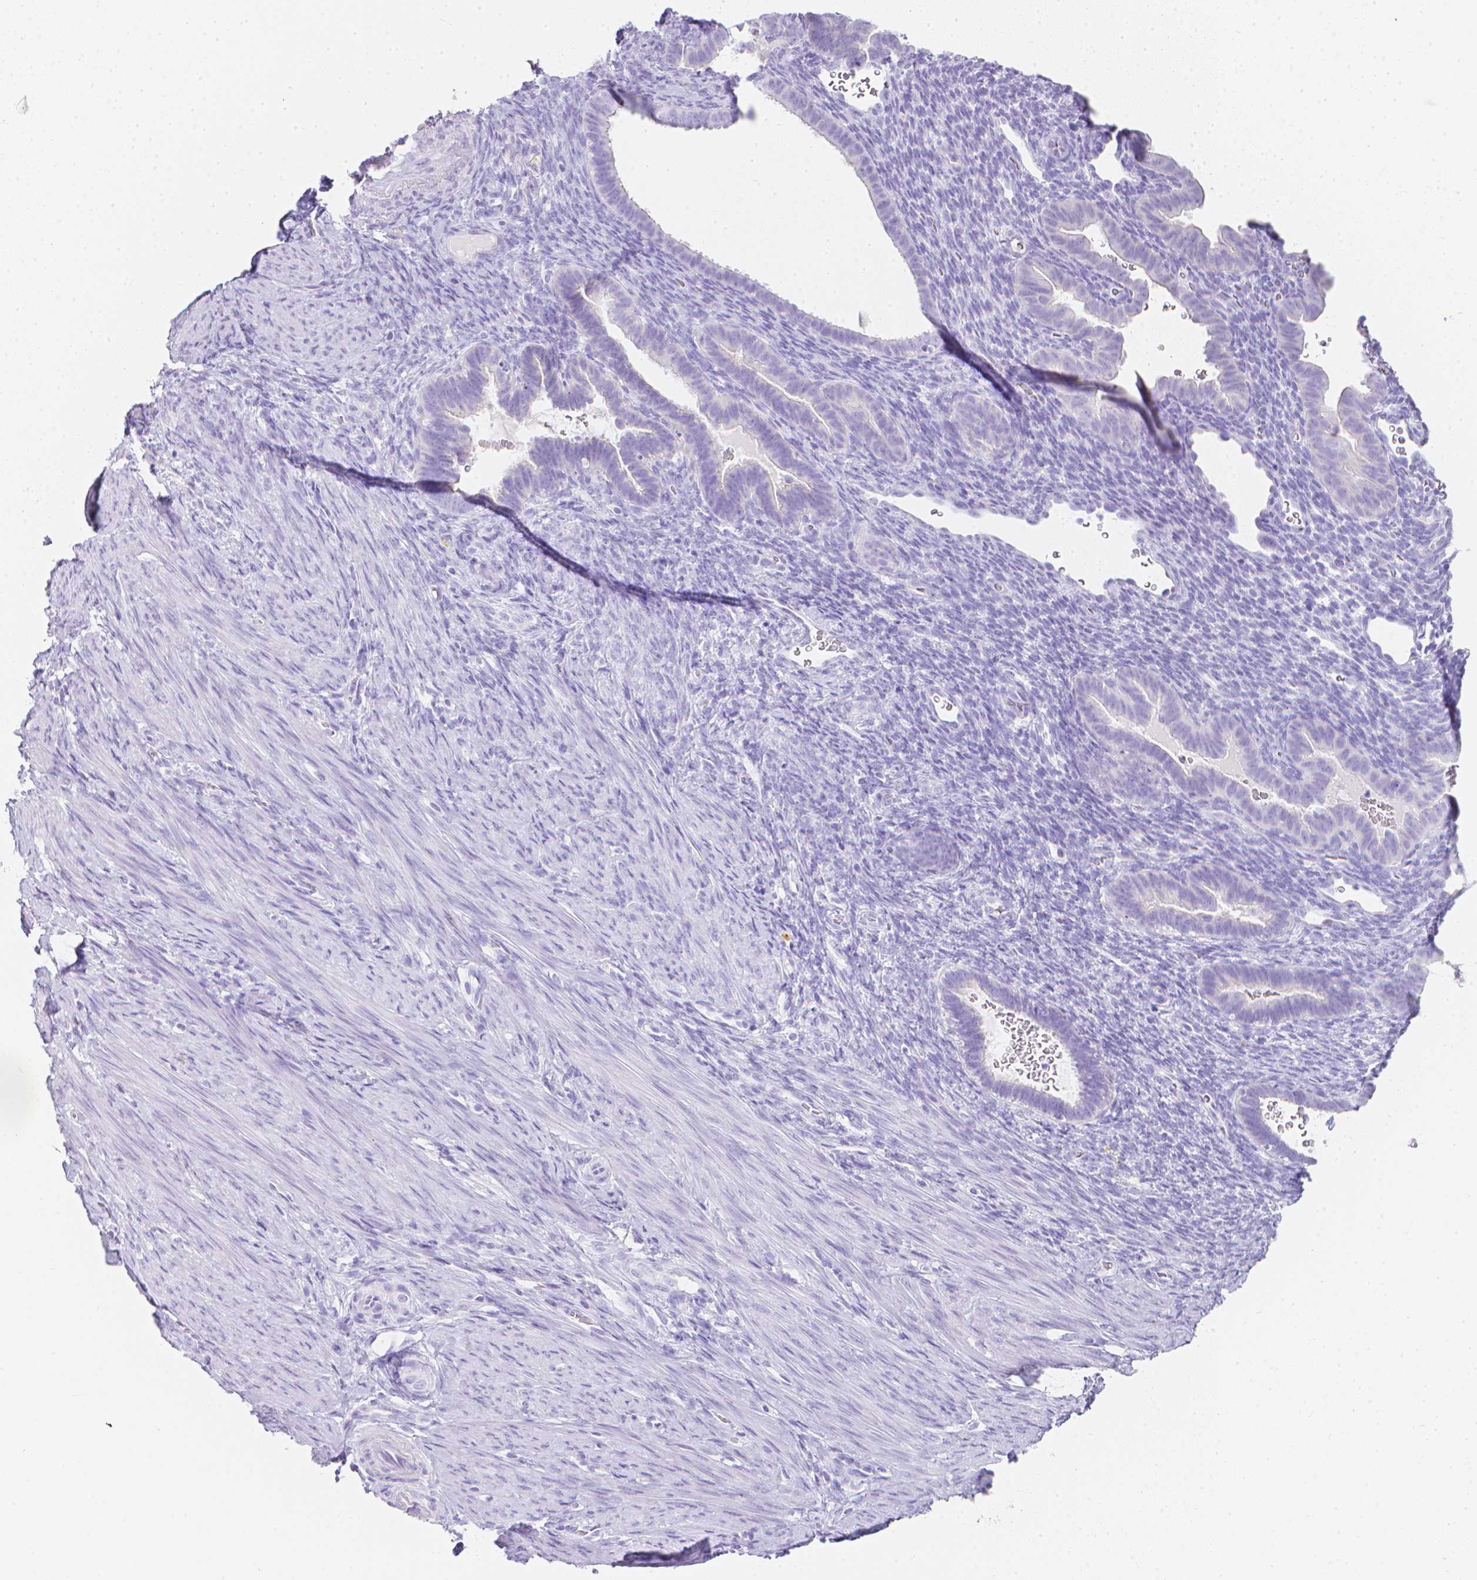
{"staining": {"intensity": "negative", "quantity": "none", "location": "none"}, "tissue": "endometrium", "cell_type": "Cells in endometrial stroma", "image_type": "normal", "snomed": [{"axis": "morphology", "description": "Normal tissue, NOS"}, {"axis": "topography", "description": "Endometrium"}], "caption": "Photomicrograph shows no significant protein positivity in cells in endometrial stroma of normal endometrium. The staining was performed using DAB (3,3'-diaminobenzidine) to visualize the protein expression in brown, while the nuclei were stained in blue with hematoxylin (Magnification: 20x).", "gene": "LGALS4", "patient": {"sex": "female", "age": 34}}